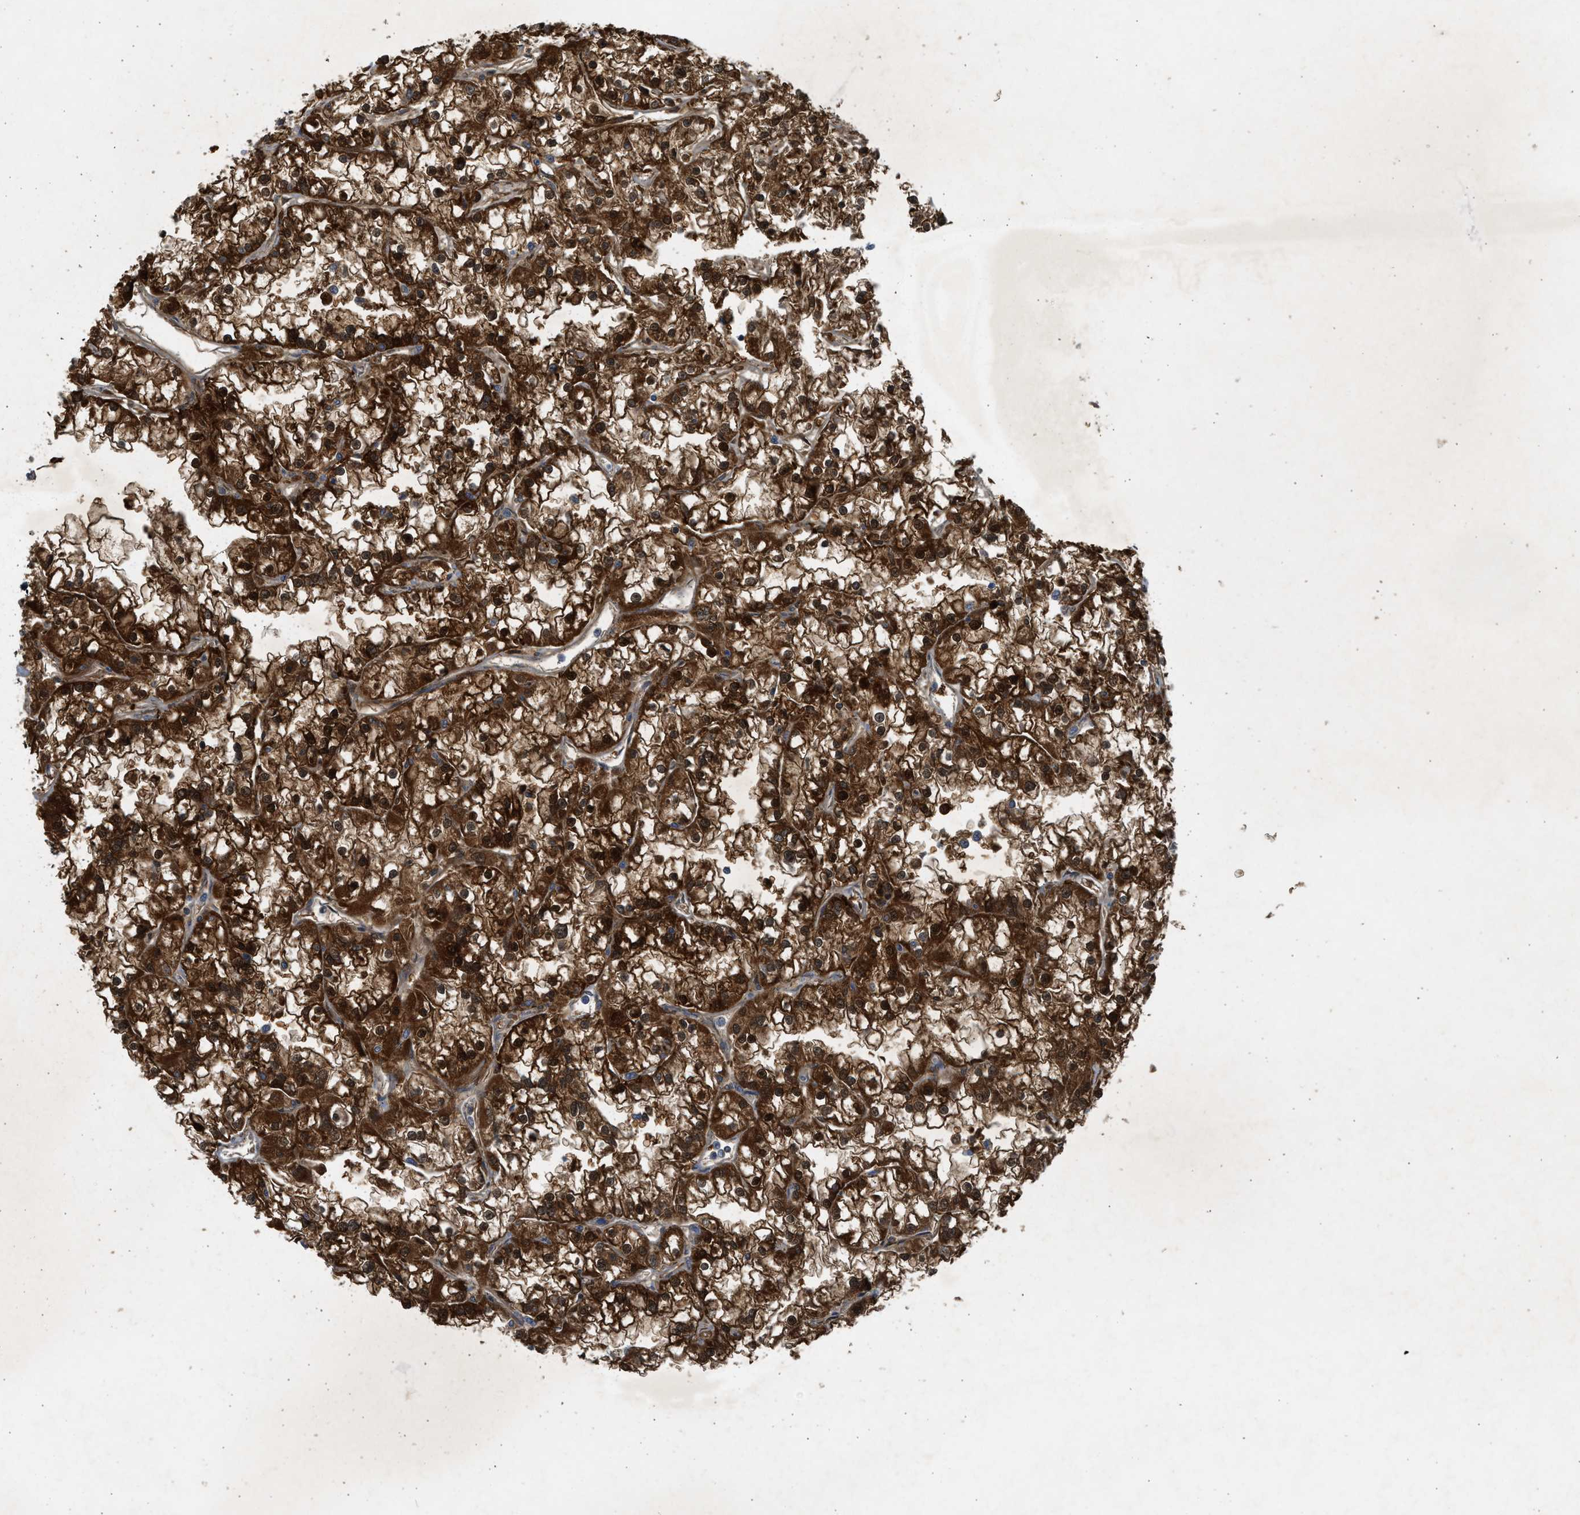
{"staining": {"intensity": "strong", "quantity": ">75%", "location": "cytoplasmic/membranous,nuclear"}, "tissue": "renal cancer", "cell_type": "Tumor cells", "image_type": "cancer", "snomed": [{"axis": "morphology", "description": "Adenocarcinoma, NOS"}, {"axis": "topography", "description": "Kidney"}], "caption": "The histopathology image displays staining of renal cancer (adenocarcinoma), revealing strong cytoplasmic/membranous and nuclear protein expression (brown color) within tumor cells. (DAB IHC, brown staining for protein, blue staining for nuclei).", "gene": "MAPK7", "patient": {"sex": "female", "age": 52}}